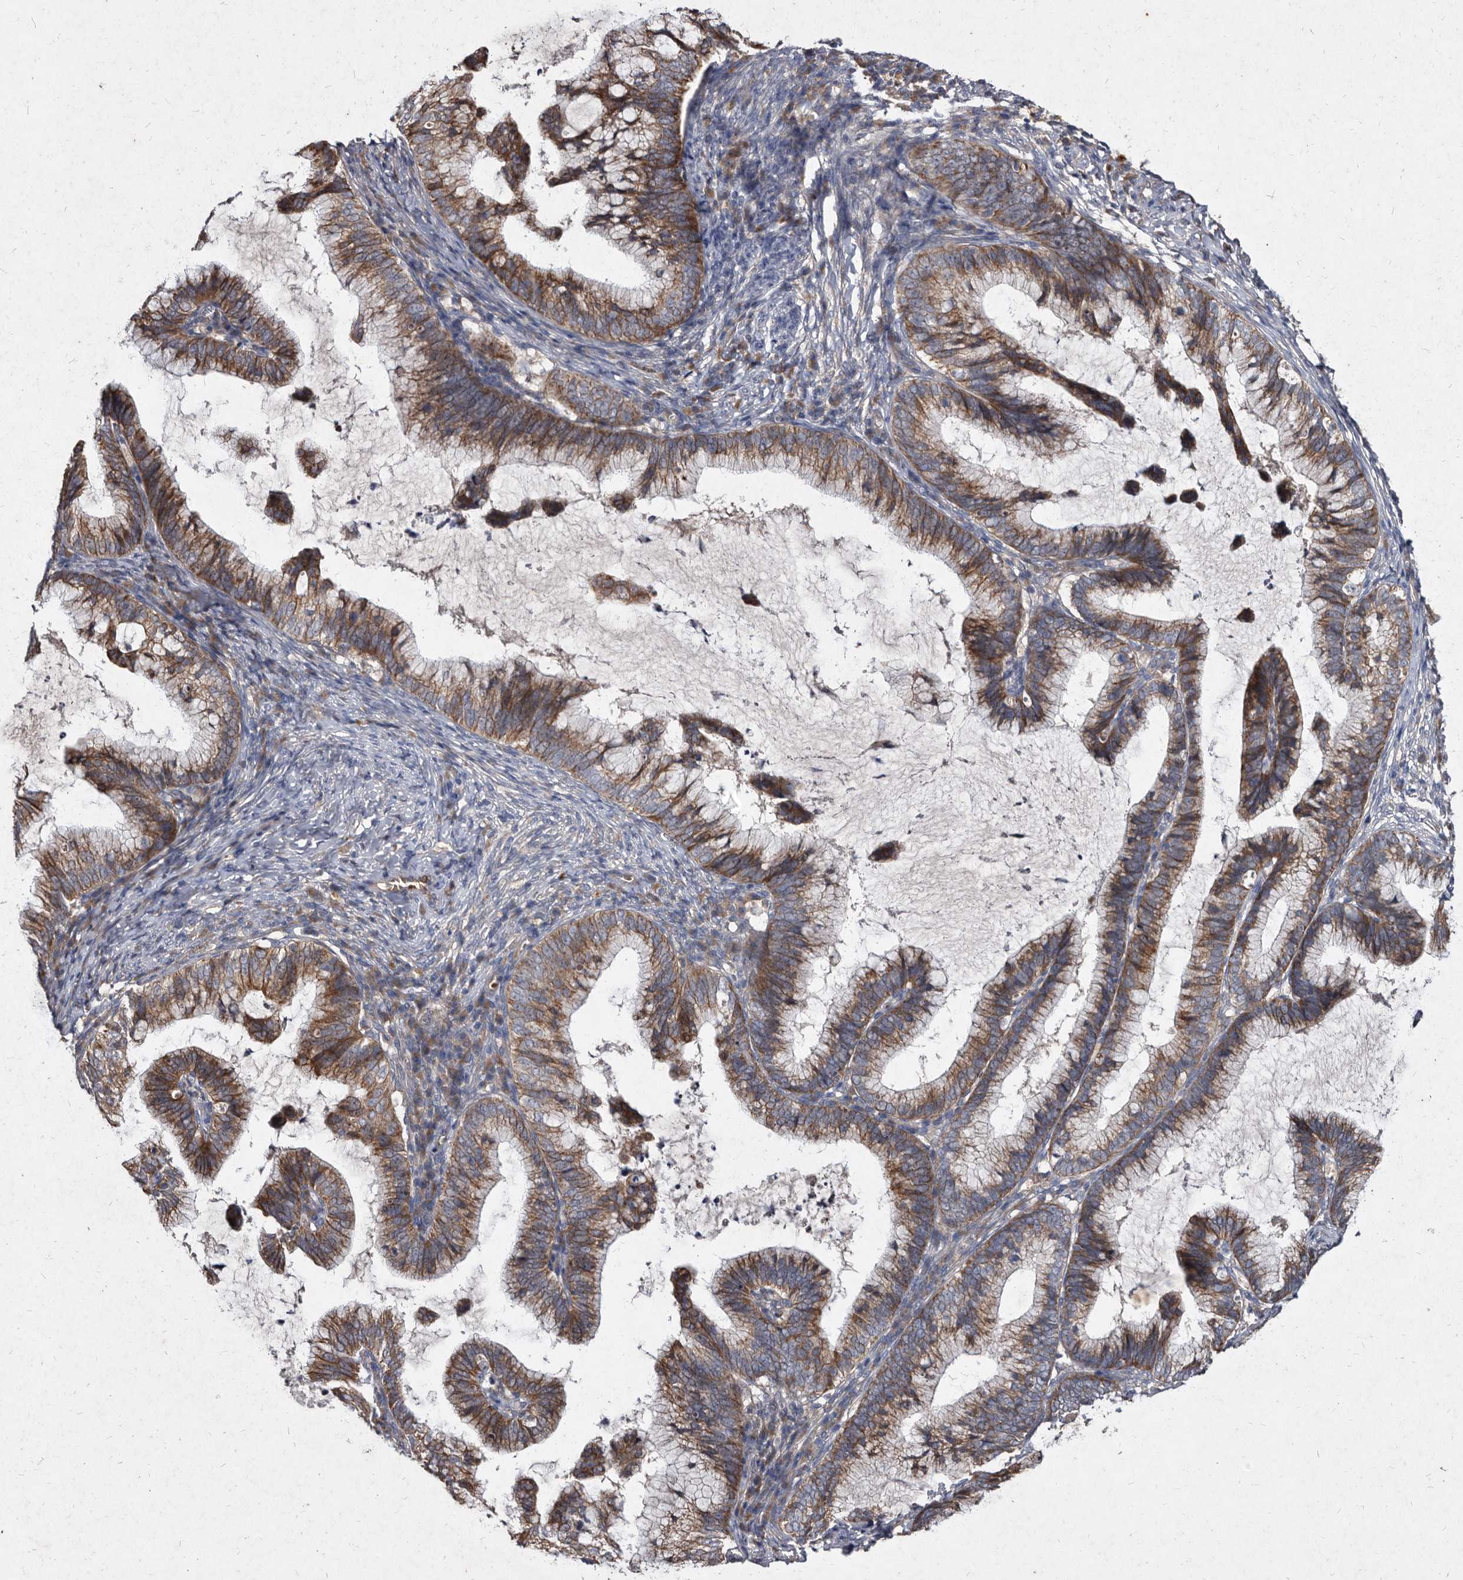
{"staining": {"intensity": "moderate", "quantity": ">75%", "location": "cytoplasmic/membranous"}, "tissue": "cervical cancer", "cell_type": "Tumor cells", "image_type": "cancer", "snomed": [{"axis": "morphology", "description": "Adenocarcinoma, NOS"}, {"axis": "topography", "description": "Cervix"}], "caption": "This is a photomicrograph of immunohistochemistry staining of cervical cancer, which shows moderate staining in the cytoplasmic/membranous of tumor cells.", "gene": "YPEL3", "patient": {"sex": "female", "age": 36}}